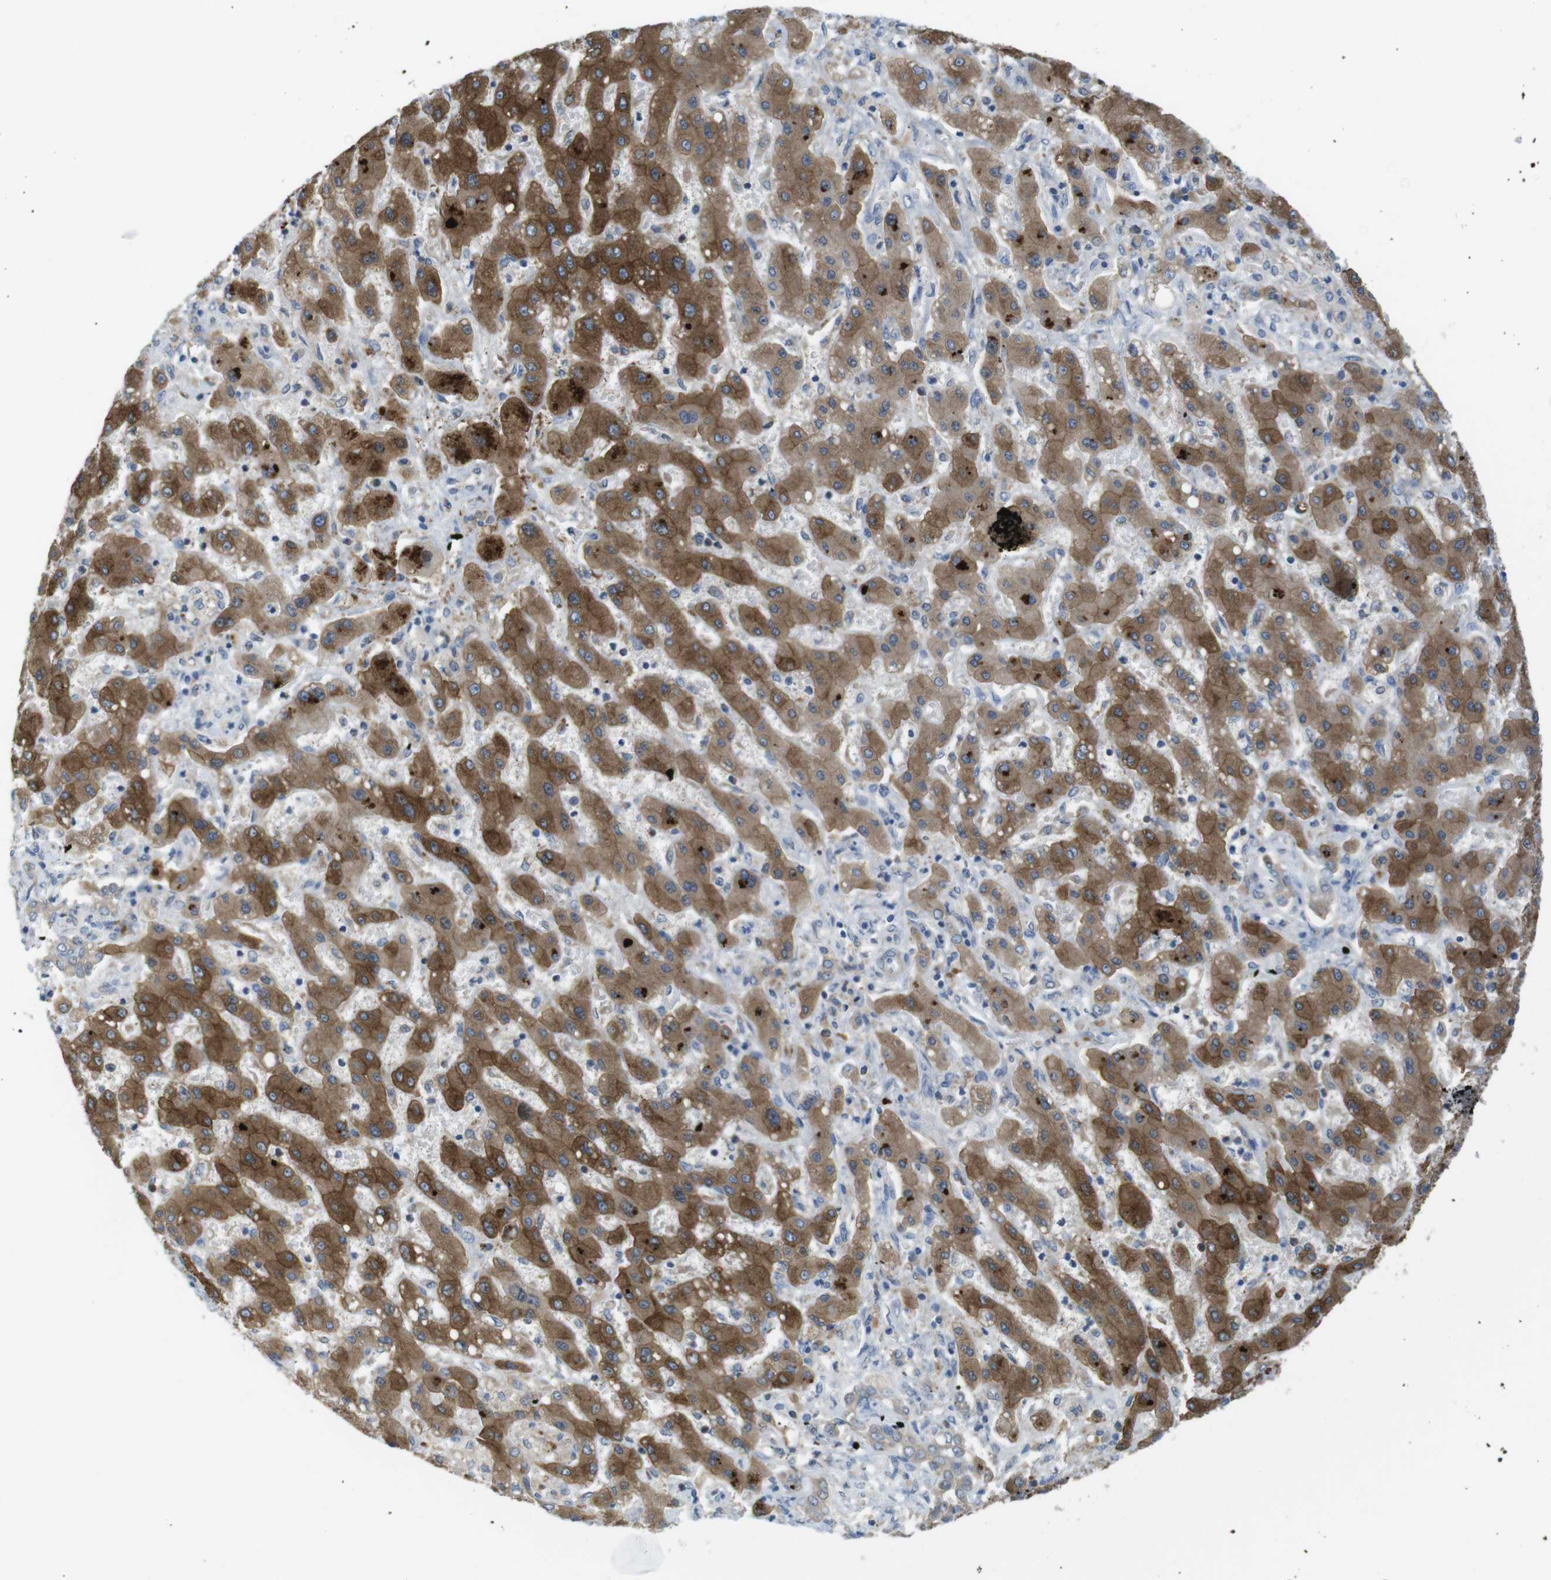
{"staining": {"intensity": "weak", "quantity": ">75%", "location": "cytoplasmic/membranous"}, "tissue": "liver cancer", "cell_type": "Tumor cells", "image_type": "cancer", "snomed": [{"axis": "morphology", "description": "Cholangiocarcinoma"}, {"axis": "topography", "description": "Liver"}], "caption": "Cholangiocarcinoma (liver) stained with a brown dye reveals weak cytoplasmic/membranous positive staining in about >75% of tumor cells.", "gene": "MTHFD1", "patient": {"sex": "male", "age": 50}}